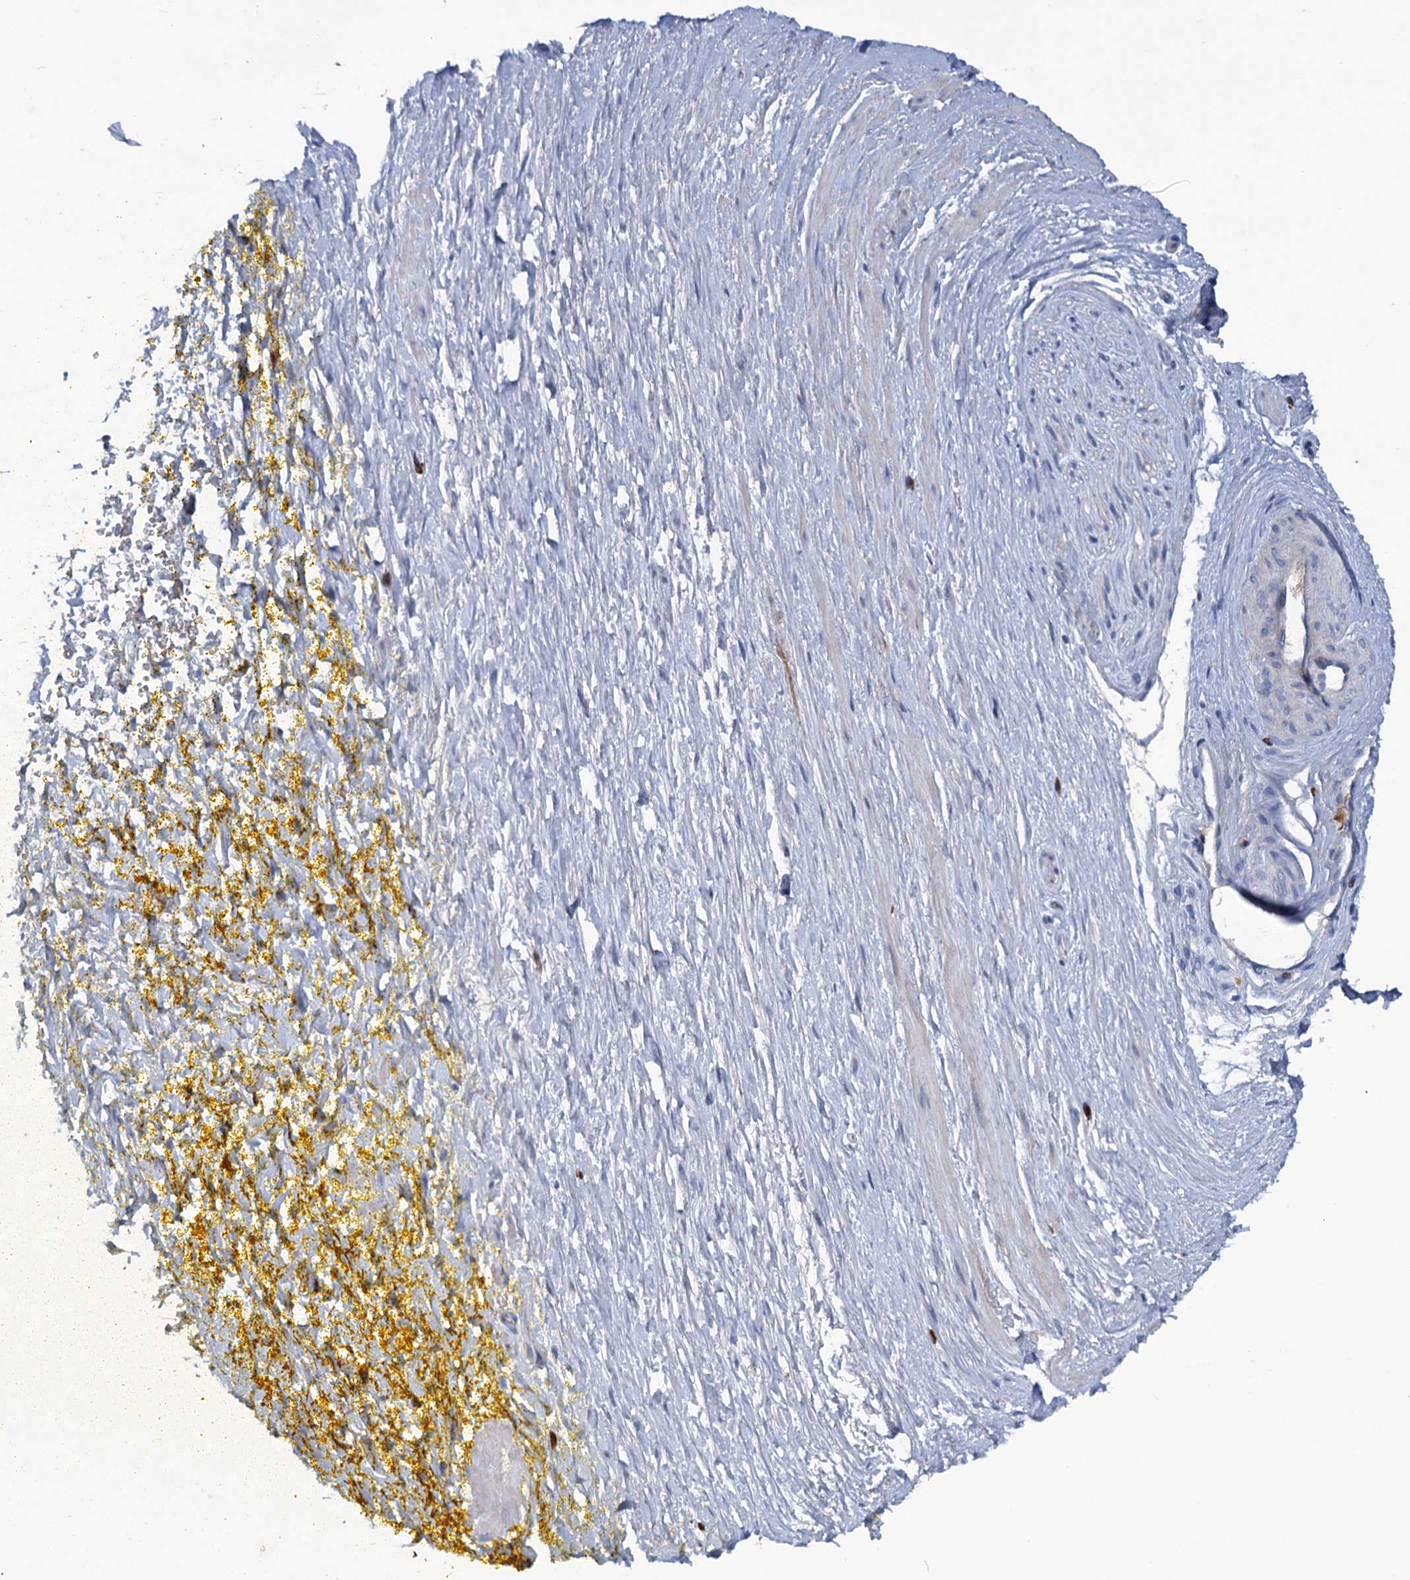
{"staining": {"intensity": "negative", "quantity": "none", "location": "none"}, "tissue": "adipose tissue", "cell_type": "Adipocytes", "image_type": "normal", "snomed": [{"axis": "morphology", "description": "Normal tissue, NOS"}, {"axis": "morphology", "description": "Adenocarcinoma, Low grade"}, {"axis": "topography", "description": "Prostate"}, {"axis": "topography", "description": "Peripheral nerve tissue"}], "caption": "An immunohistochemistry (IHC) histopathology image of benign adipose tissue is shown. There is no staining in adipocytes of adipose tissue. (Immunohistochemistry, brightfield microscopy, high magnification).", "gene": "FAM111B", "patient": {"sex": "male", "age": 63}}